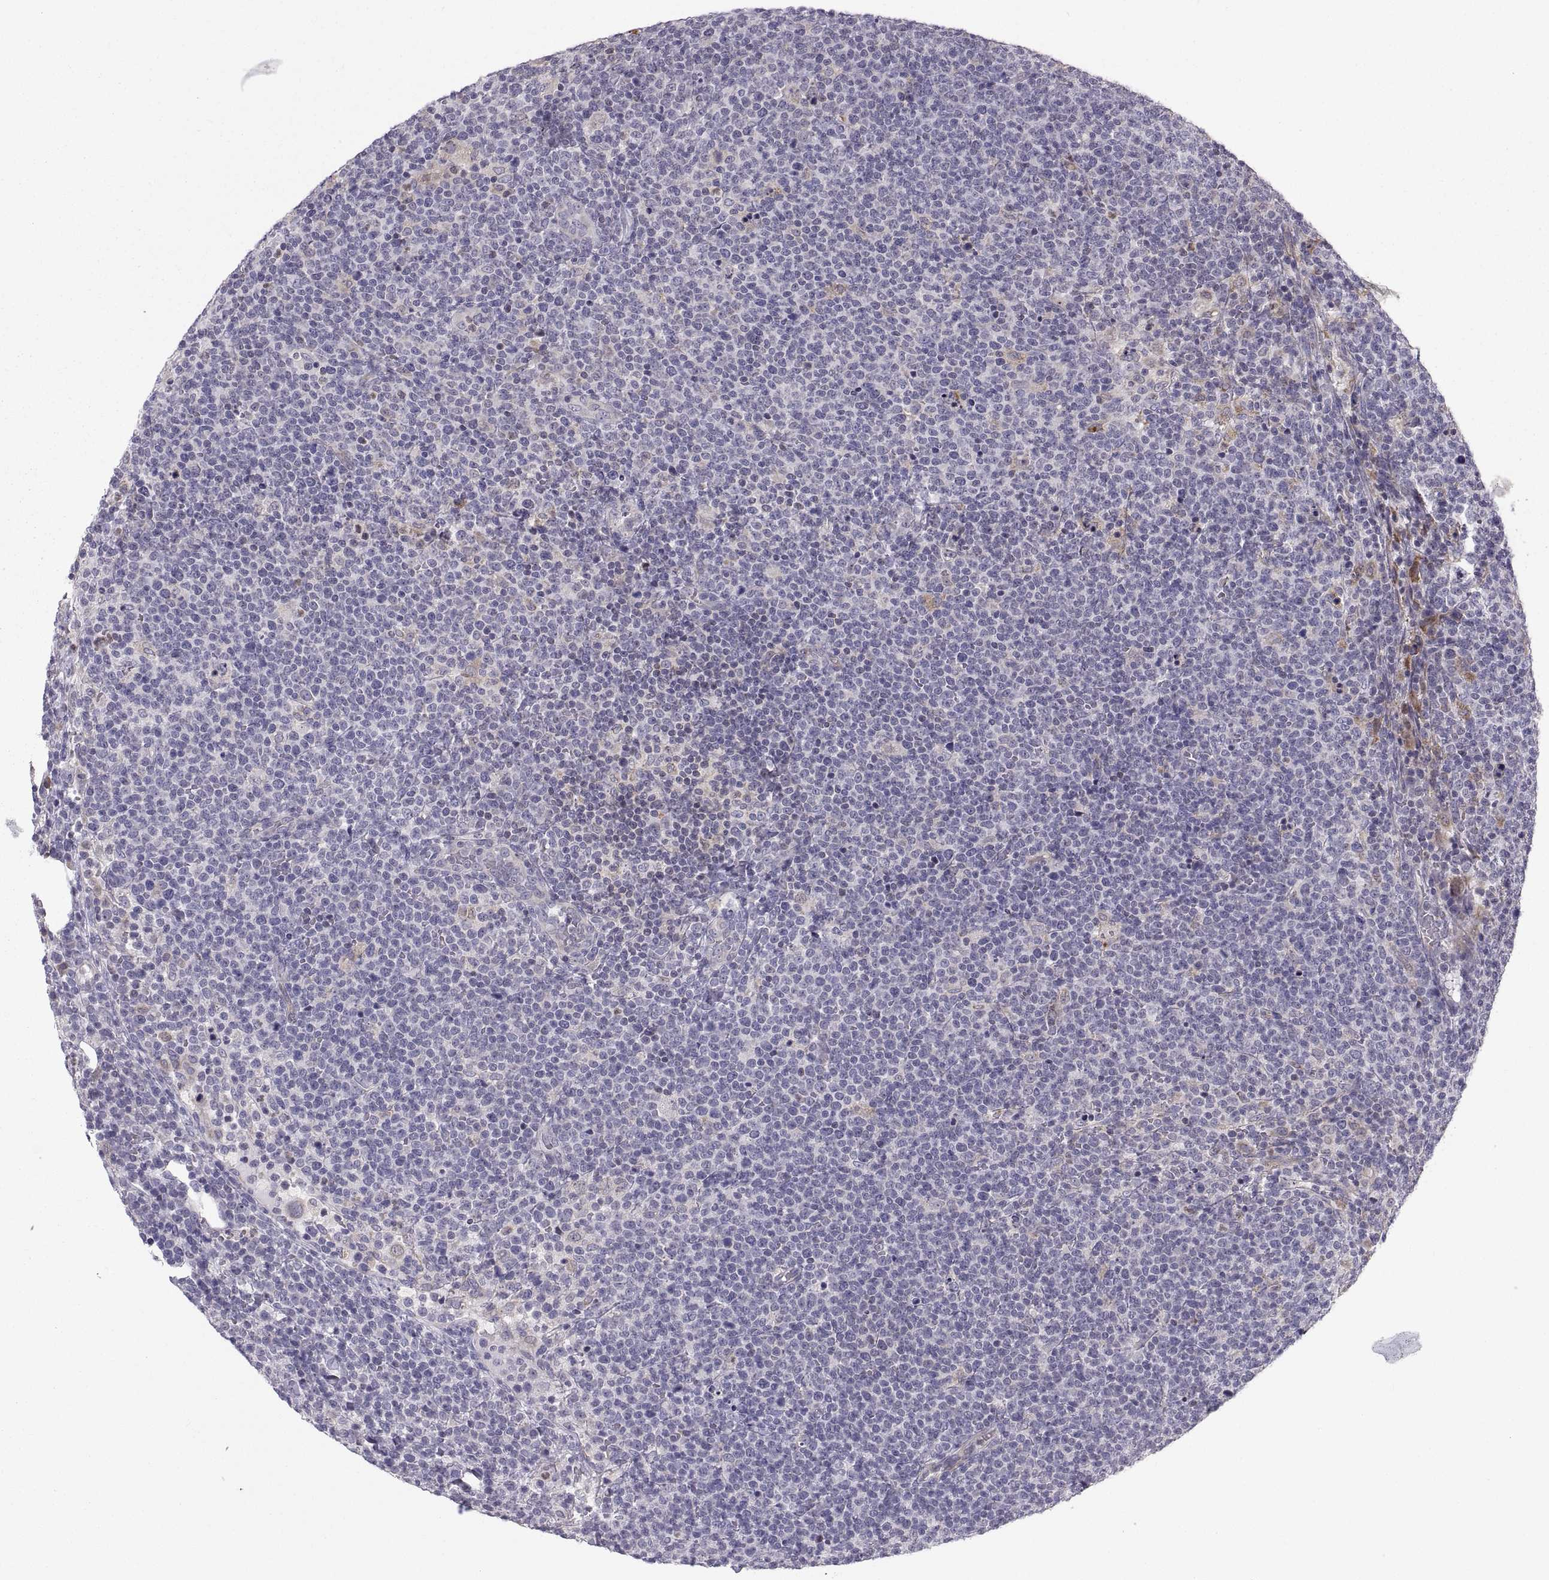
{"staining": {"intensity": "negative", "quantity": "none", "location": "none"}, "tissue": "lymphoma", "cell_type": "Tumor cells", "image_type": "cancer", "snomed": [{"axis": "morphology", "description": "Malignant lymphoma, non-Hodgkin's type, High grade"}, {"axis": "topography", "description": "Lymph node"}], "caption": "IHC photomicrograph of human malignant lymphoma, non-Hodgkin's type (high-grade) stained for a protein (brown), which demonstrates no expression in tumor cells.", "gene": "ERO1A", "patient": {"sex": "male", "age": 61}}